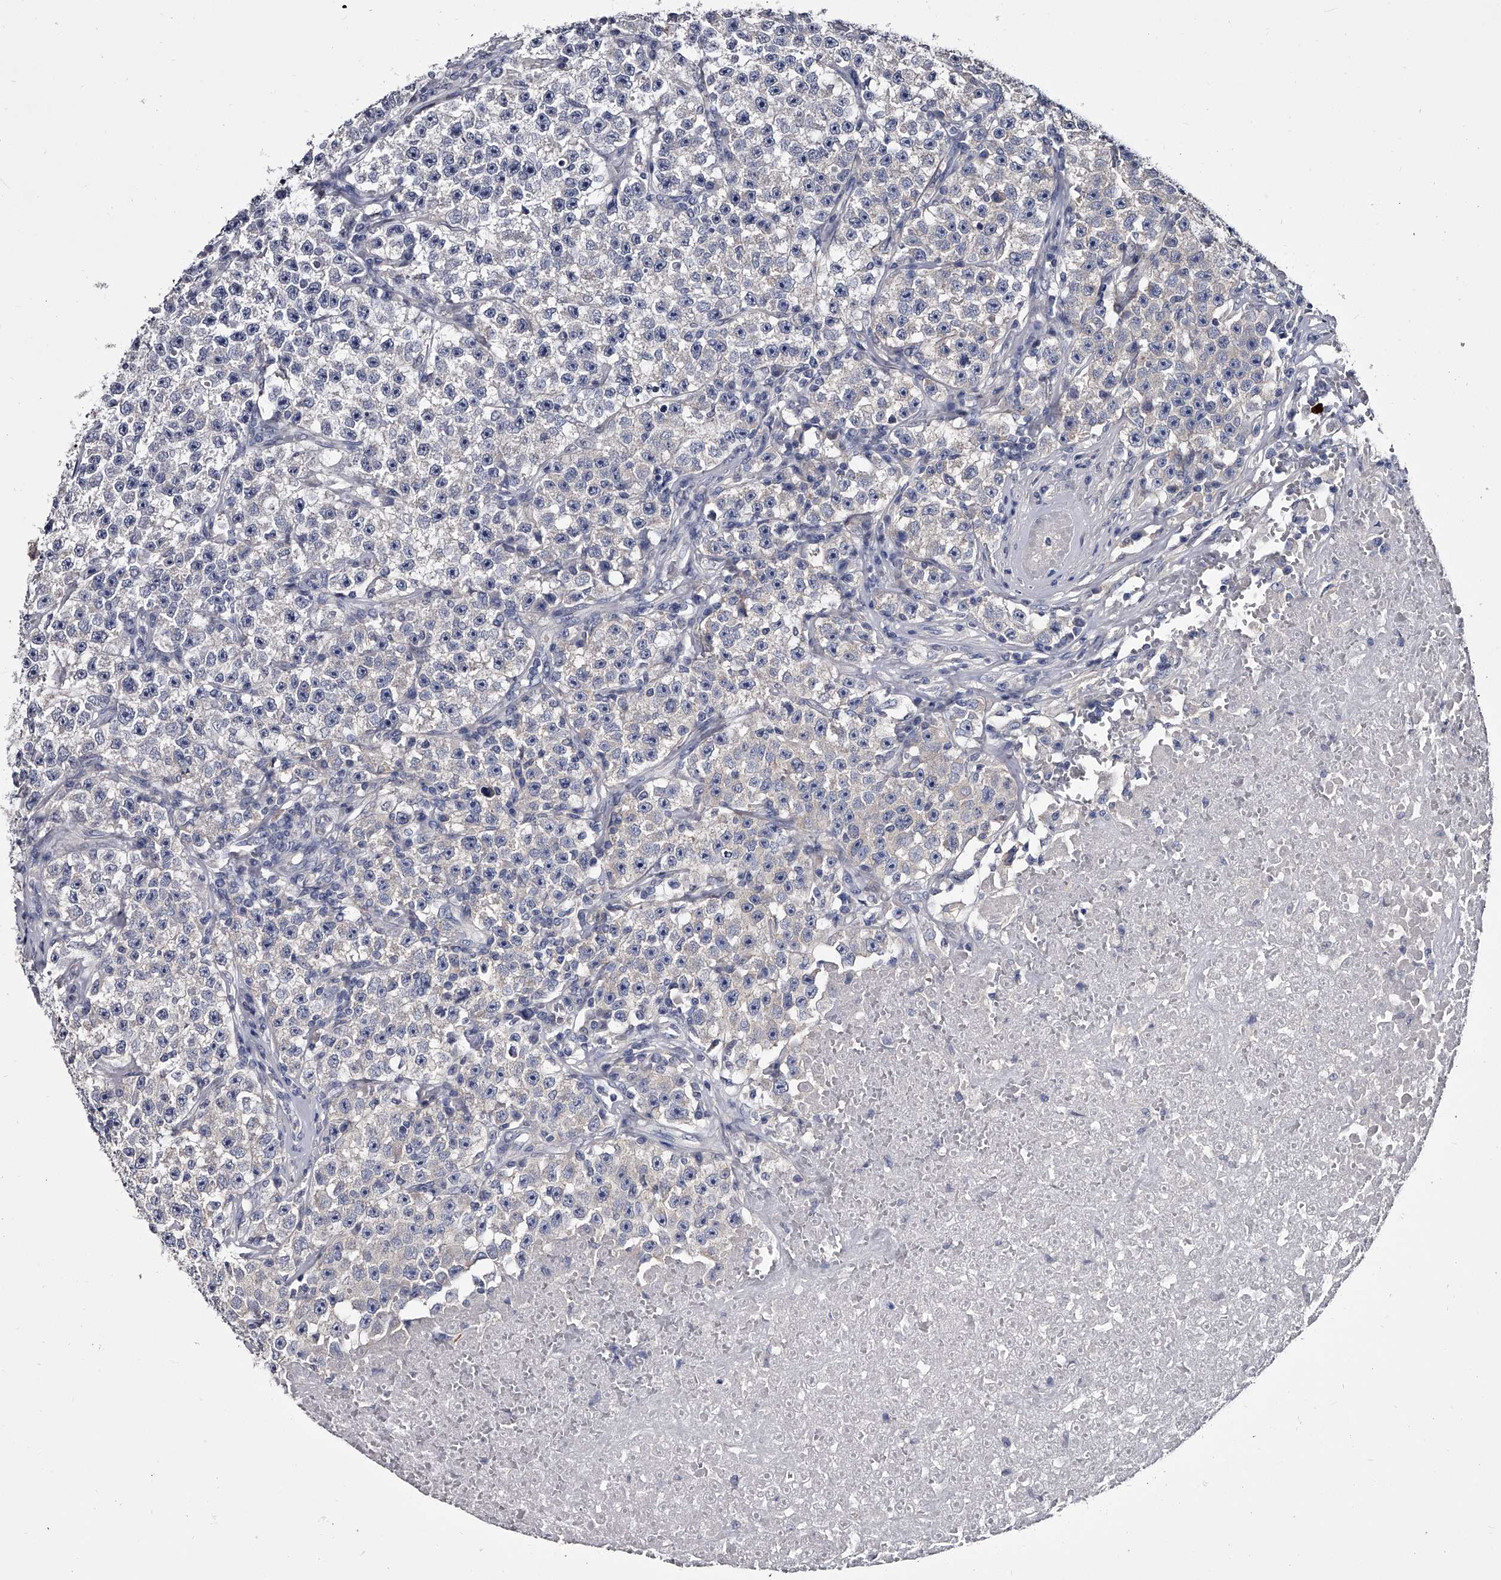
{"staining": {"intensity": "negative", "quantity": "none", "location": "none"}, "tissue": "testis cancer", "cell_type": "Tumor cells", "image_type": "cancer", "snomed": [{"axis": "morphology", "description": "Seminoma, NOS"}, {"axis": "topography", "description": "Testis"}], "caption": "A micrograph of testis cancer stained for a protein exhibits no brown staining in tumor cells. (Brightfield microscopy of DAB (3,3'-diaminobenzidine) immunohistochemistry (IHC) at high magnification).", "gene": "GAPVD1", "patient": {"sex": "male", "age": 22}}